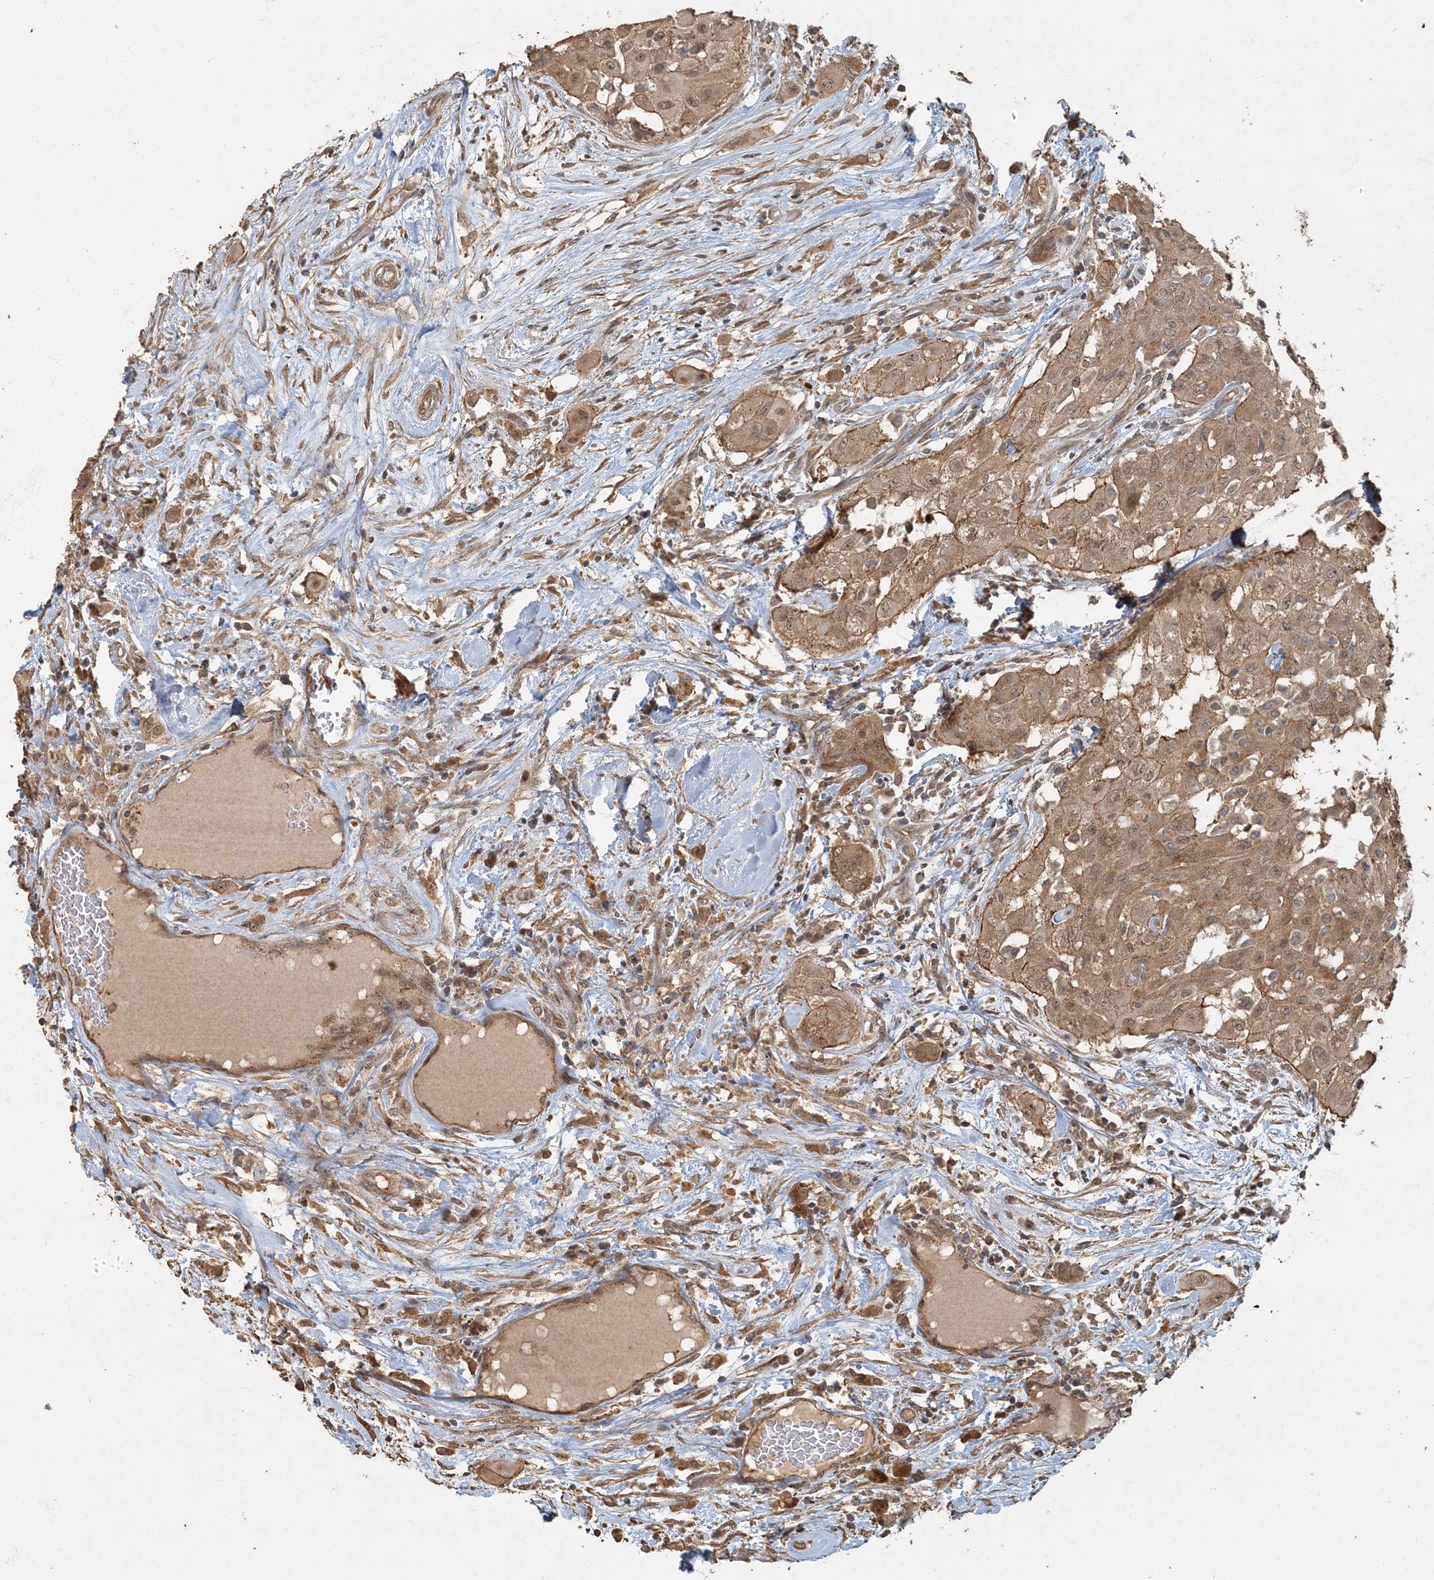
{"staining": {"intensity": "moderate", "quantity": ">75%", "location": "cytoplasmic/membranous,nuclear"}, "tissue": "thyroid cancer", "cell_type": "Tumor cells", "image_type": "cancer", "snomed": [{"axis": "morphology", "description": "Papillary adenocarcinoma, NOS"}, {"axis": "topography", "description": "Thyroid gland"}], "caption": "Human thyroid cancer stained for a protein (brown) reveals moderate cytoplasmic/membranous and nuclear positive positivity in approximately >75% of tumor cells.", "gene": "AK9", "patient": {"sex": "female", "age": 59}}